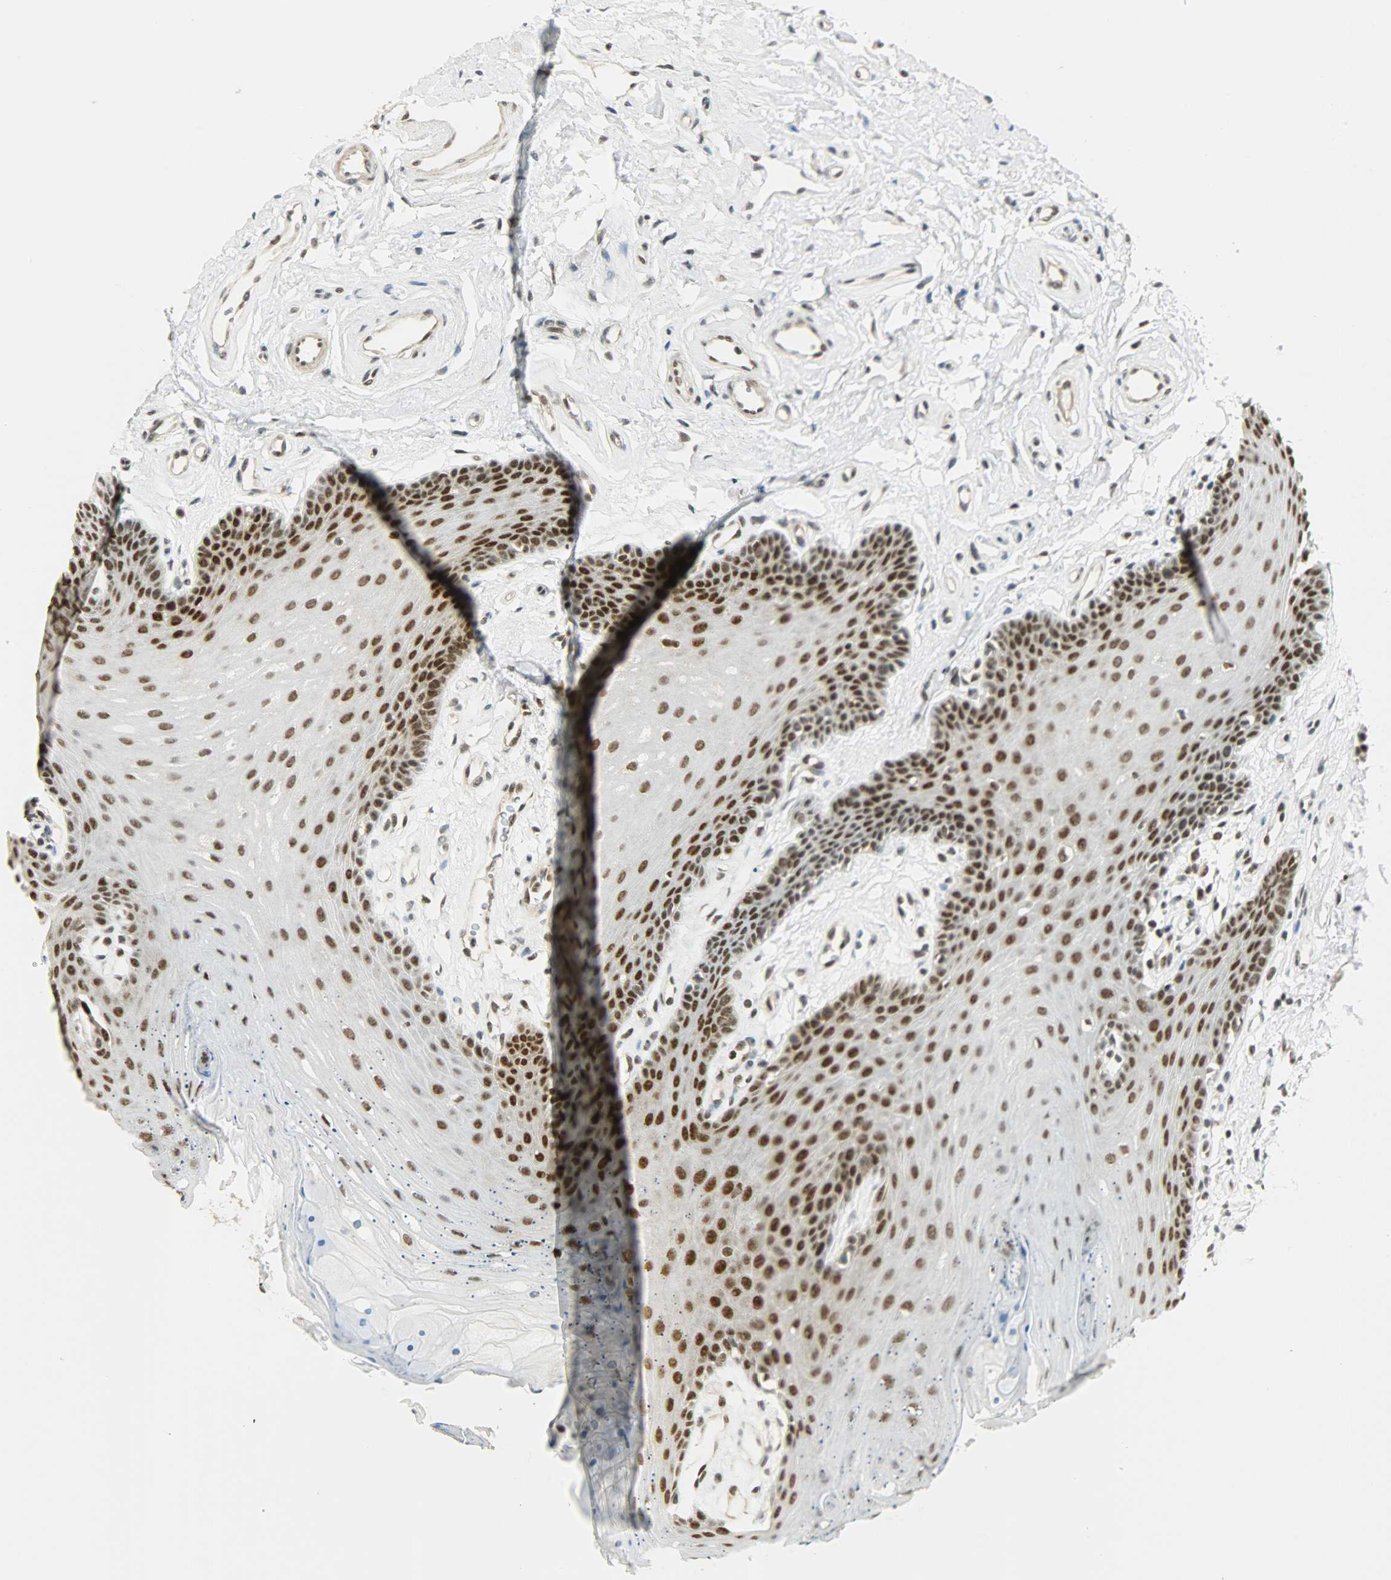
{"staining": {"intensity": "strong", "quantity": ">75%", "location": "nuclear"}, "tissue": "oral mucosa", "cell_type": "Squamous epithelial cells", "image_type": "normal", "snomed": [{"axis": "morphology", "description": "Normal tissue, NOS"}, {"axis": "topography", "description": "Oral tissue"}], "caption": "Protein expression analysis of unremarkable oral mucosa shows strong nuclear staining in about >75% of squamous epithelial cells.", "gene": "SUGP1", "patient": {"sex": "male", "age": 62}}